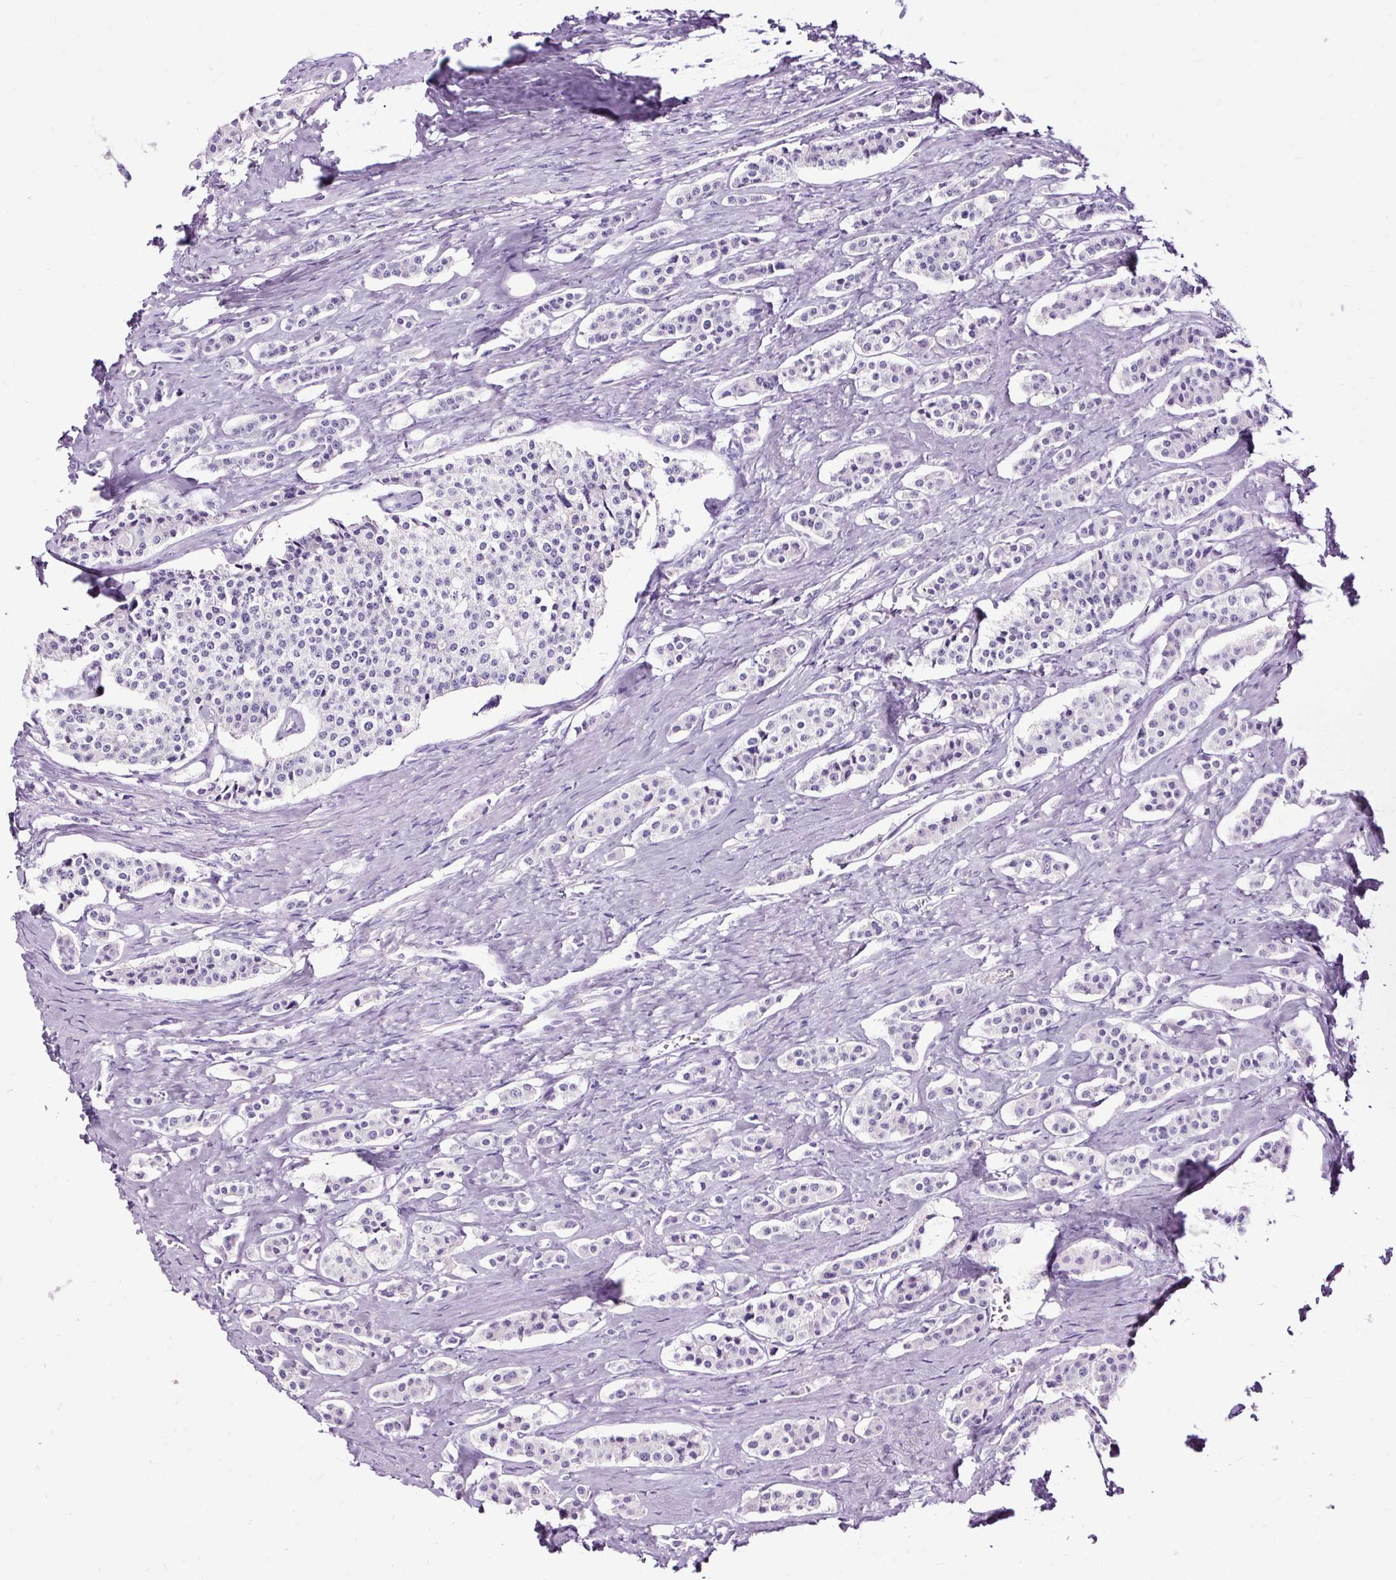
{"staining": {"intensity": "negative", "quantity": "none", "location": "none"}, "tissue": "carcinoid", "cell_type": "Tumor cells", "image_type": "cancer", "snomed": [{"axis": "morphology", "description": "Carcinoid, malignant, NOS"}, {"axis": "topography", "description": "Small intestine"}], "caption": "IHC micrograph of neoplastic tissue: malignant carcinoid stained with DAB demonstrates no significant protein expression in tumor cells. The staining is performed using DAB brown chromogen with nuclei counter-stained in using hematoxylin.", "gene": "SLC7A8", "patient": {"sex": "male", "age": 63}}